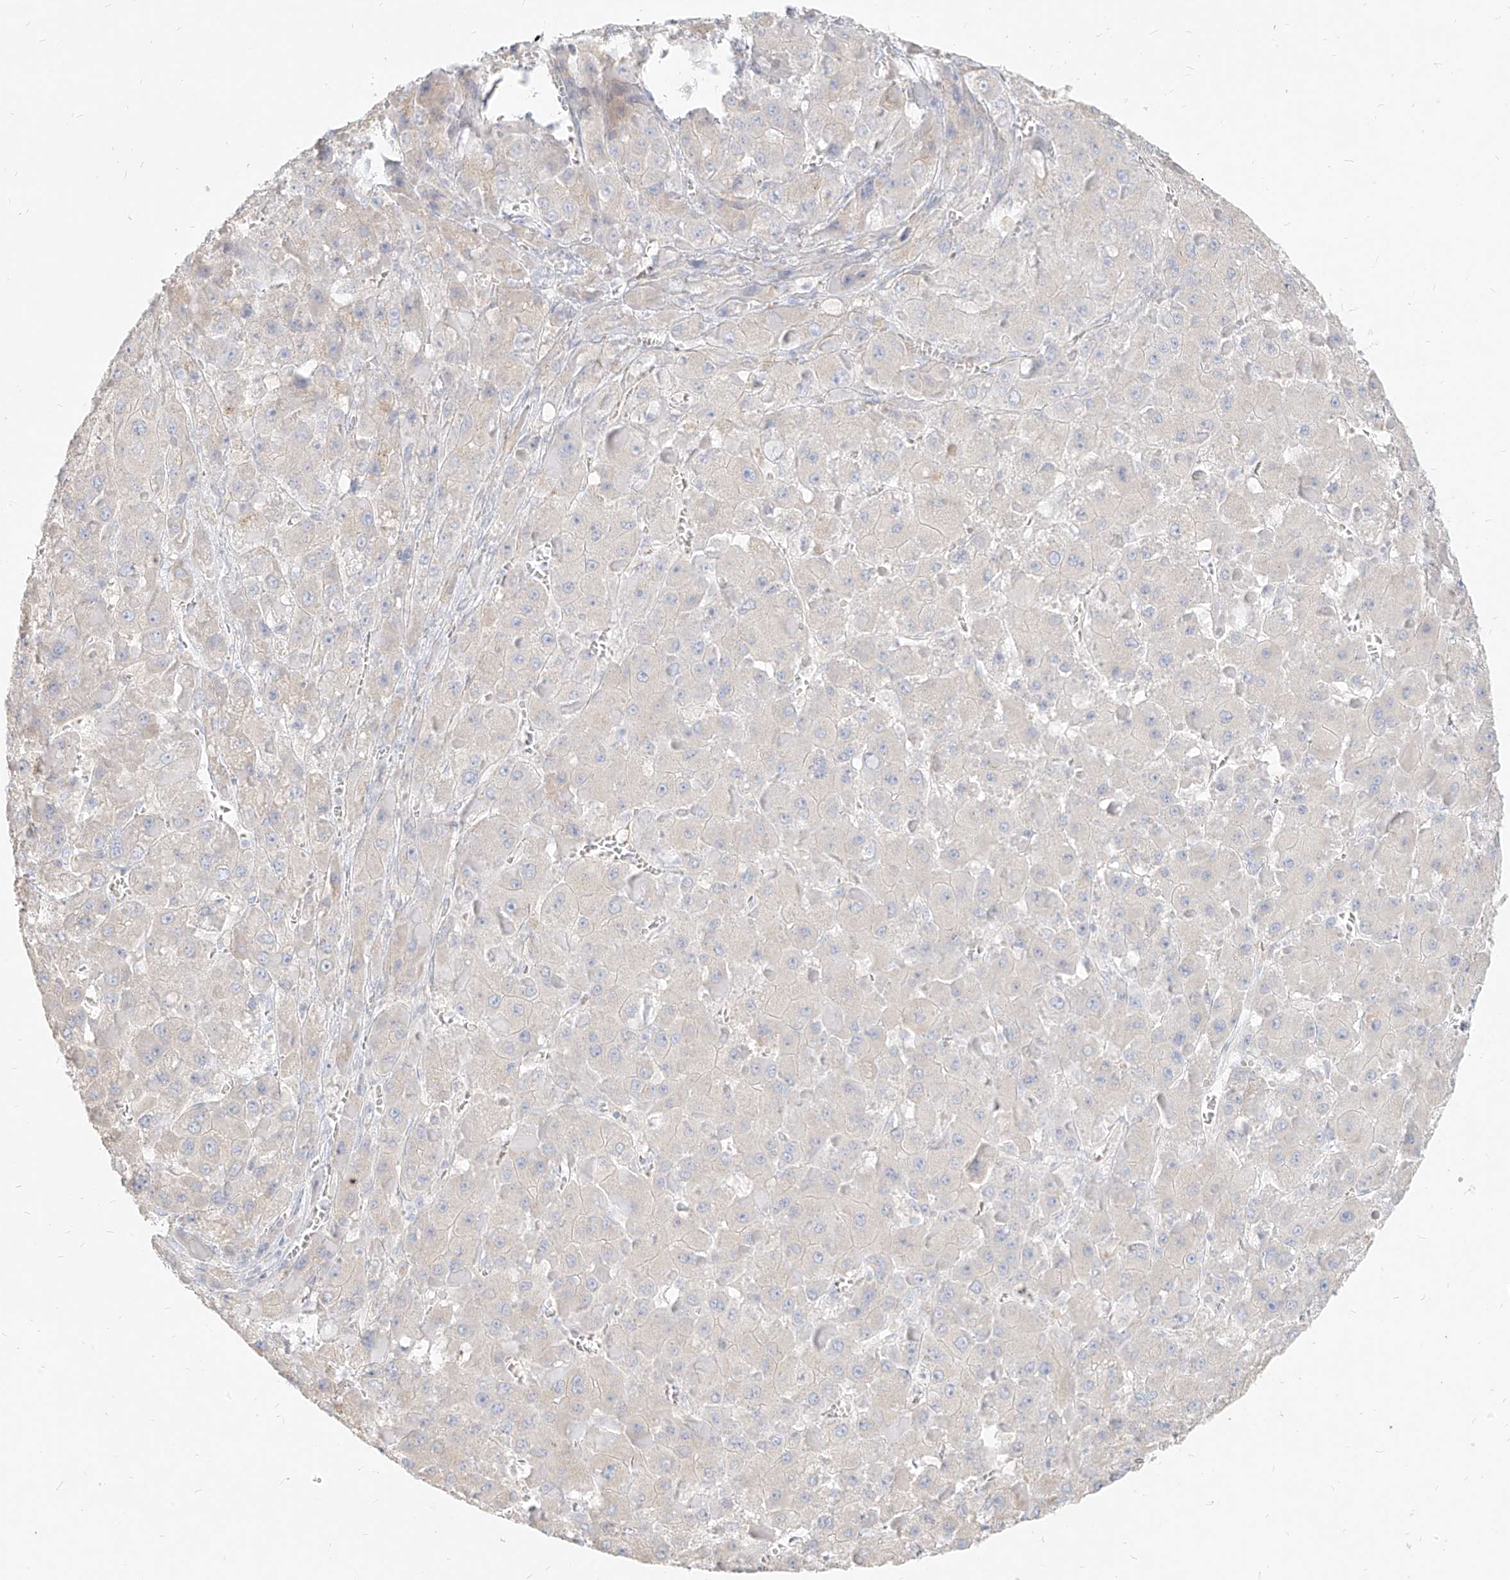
{"staining": {"intensity": "weak", "quantity": "<25%", "location": "cytoplasmic/membranous"}, "tissue": "liver cancer", "cell_type": "Tumor cells", "image_type": "cancer", "snomed": [{"axis": "morphology", "description": "Carcinoma, Hepatocellular, NOS"}, {"axis": "topography", "description": "Liver"}], "caption": "Immunohistochemical staining of human liver cancer (hepatocellular carcinoma) reveals no significant staining in tumor cells.", "gene": "ITPKB", "patient": {"sex": "female", "age": 73}}